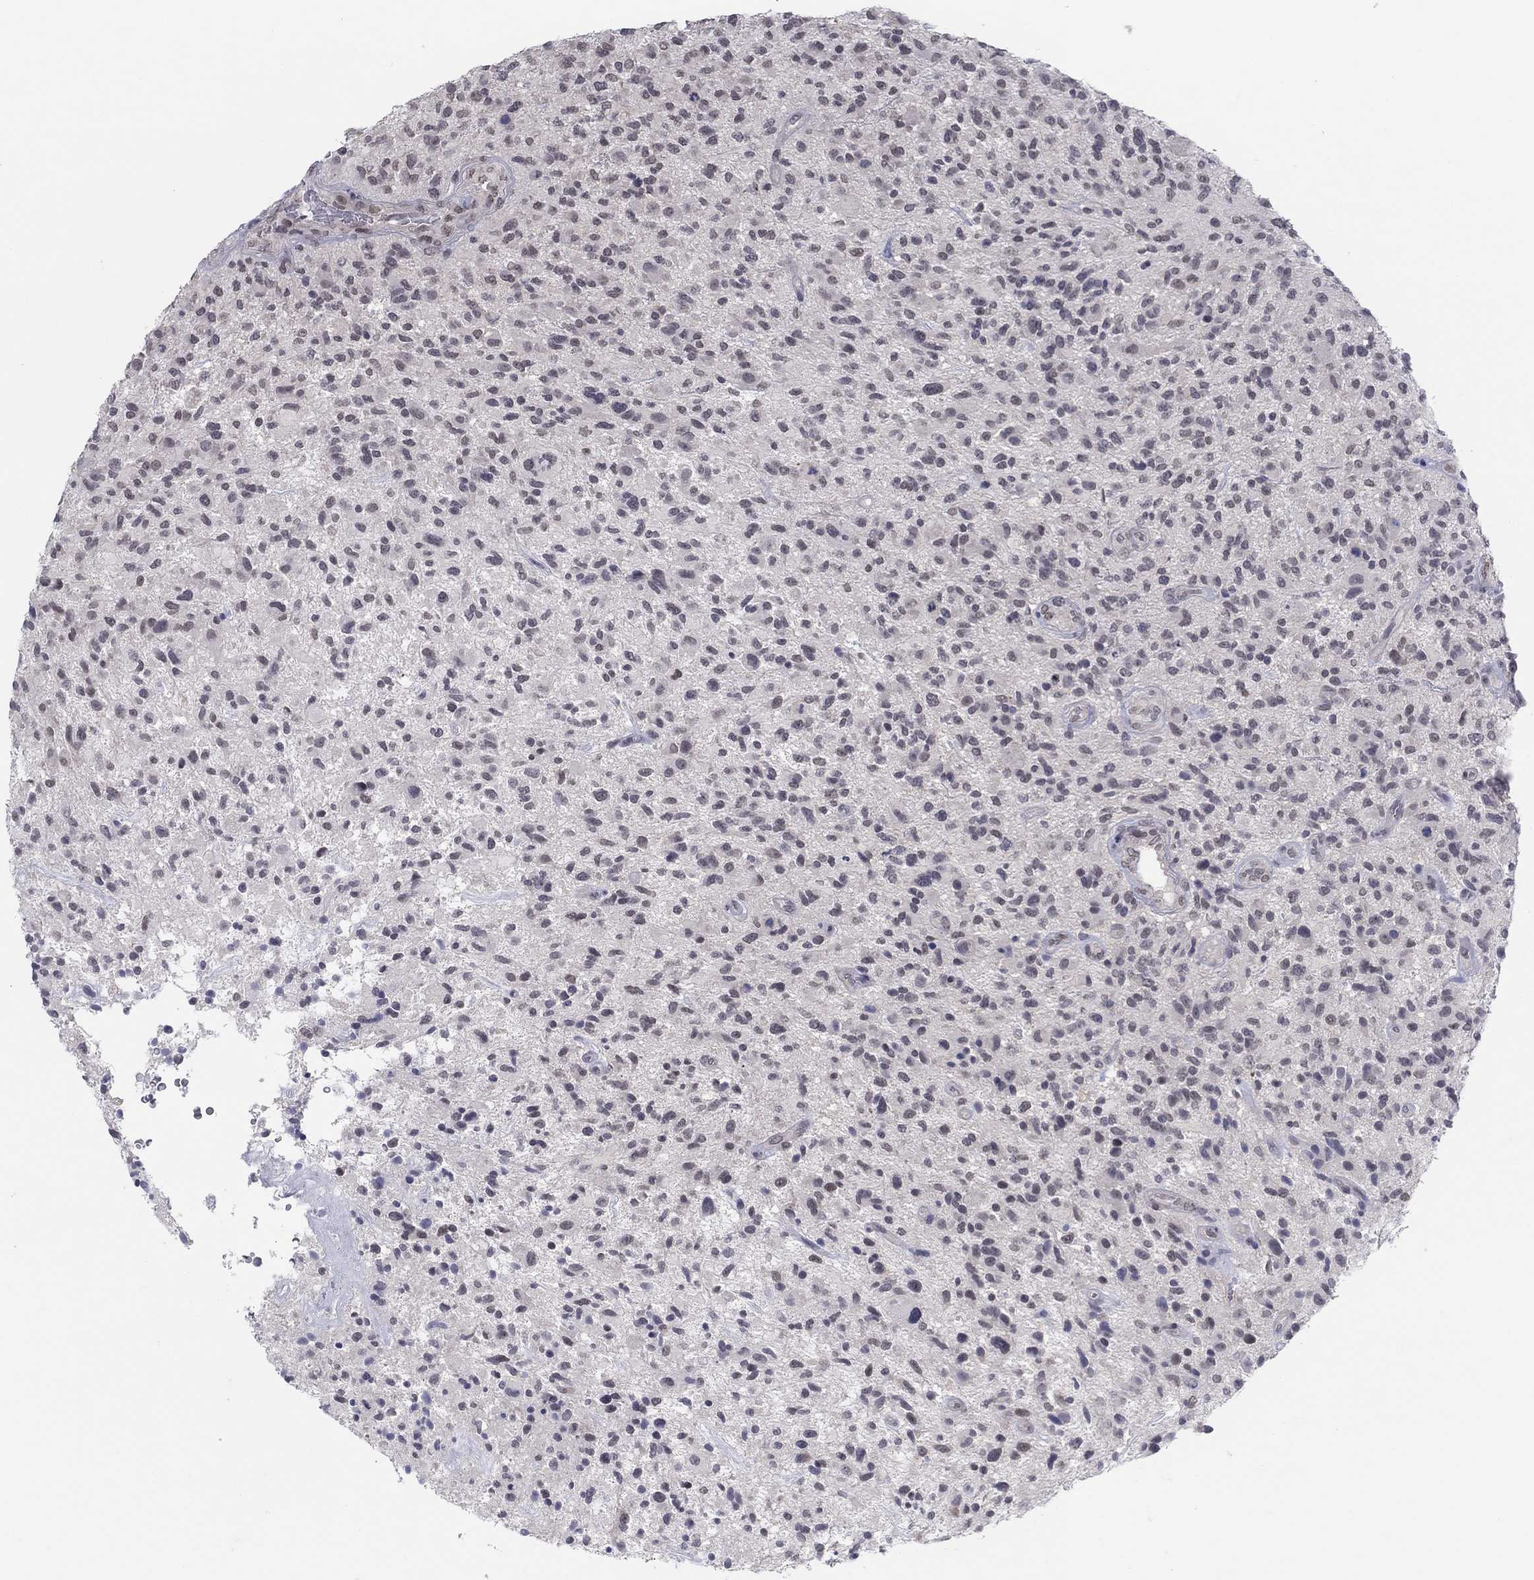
{"staining": {"intensity": "negative", "quantity": "none", "location": "none"}, "tissue": "glioma", "cell_type": "Tumor cells", "image_type": "cancer", "snomed": [{"axis": "morphology", "description": "Glioma, malignant, High grade"}, {"axis": "topography", "description": "Brain"}], "caption": "Protein analysis of malignant glioma (high-grade) displays no significant positivity in tumor cells.", "gene": "SLC22A2", "patient": {"sex": "male", "age": 47}}